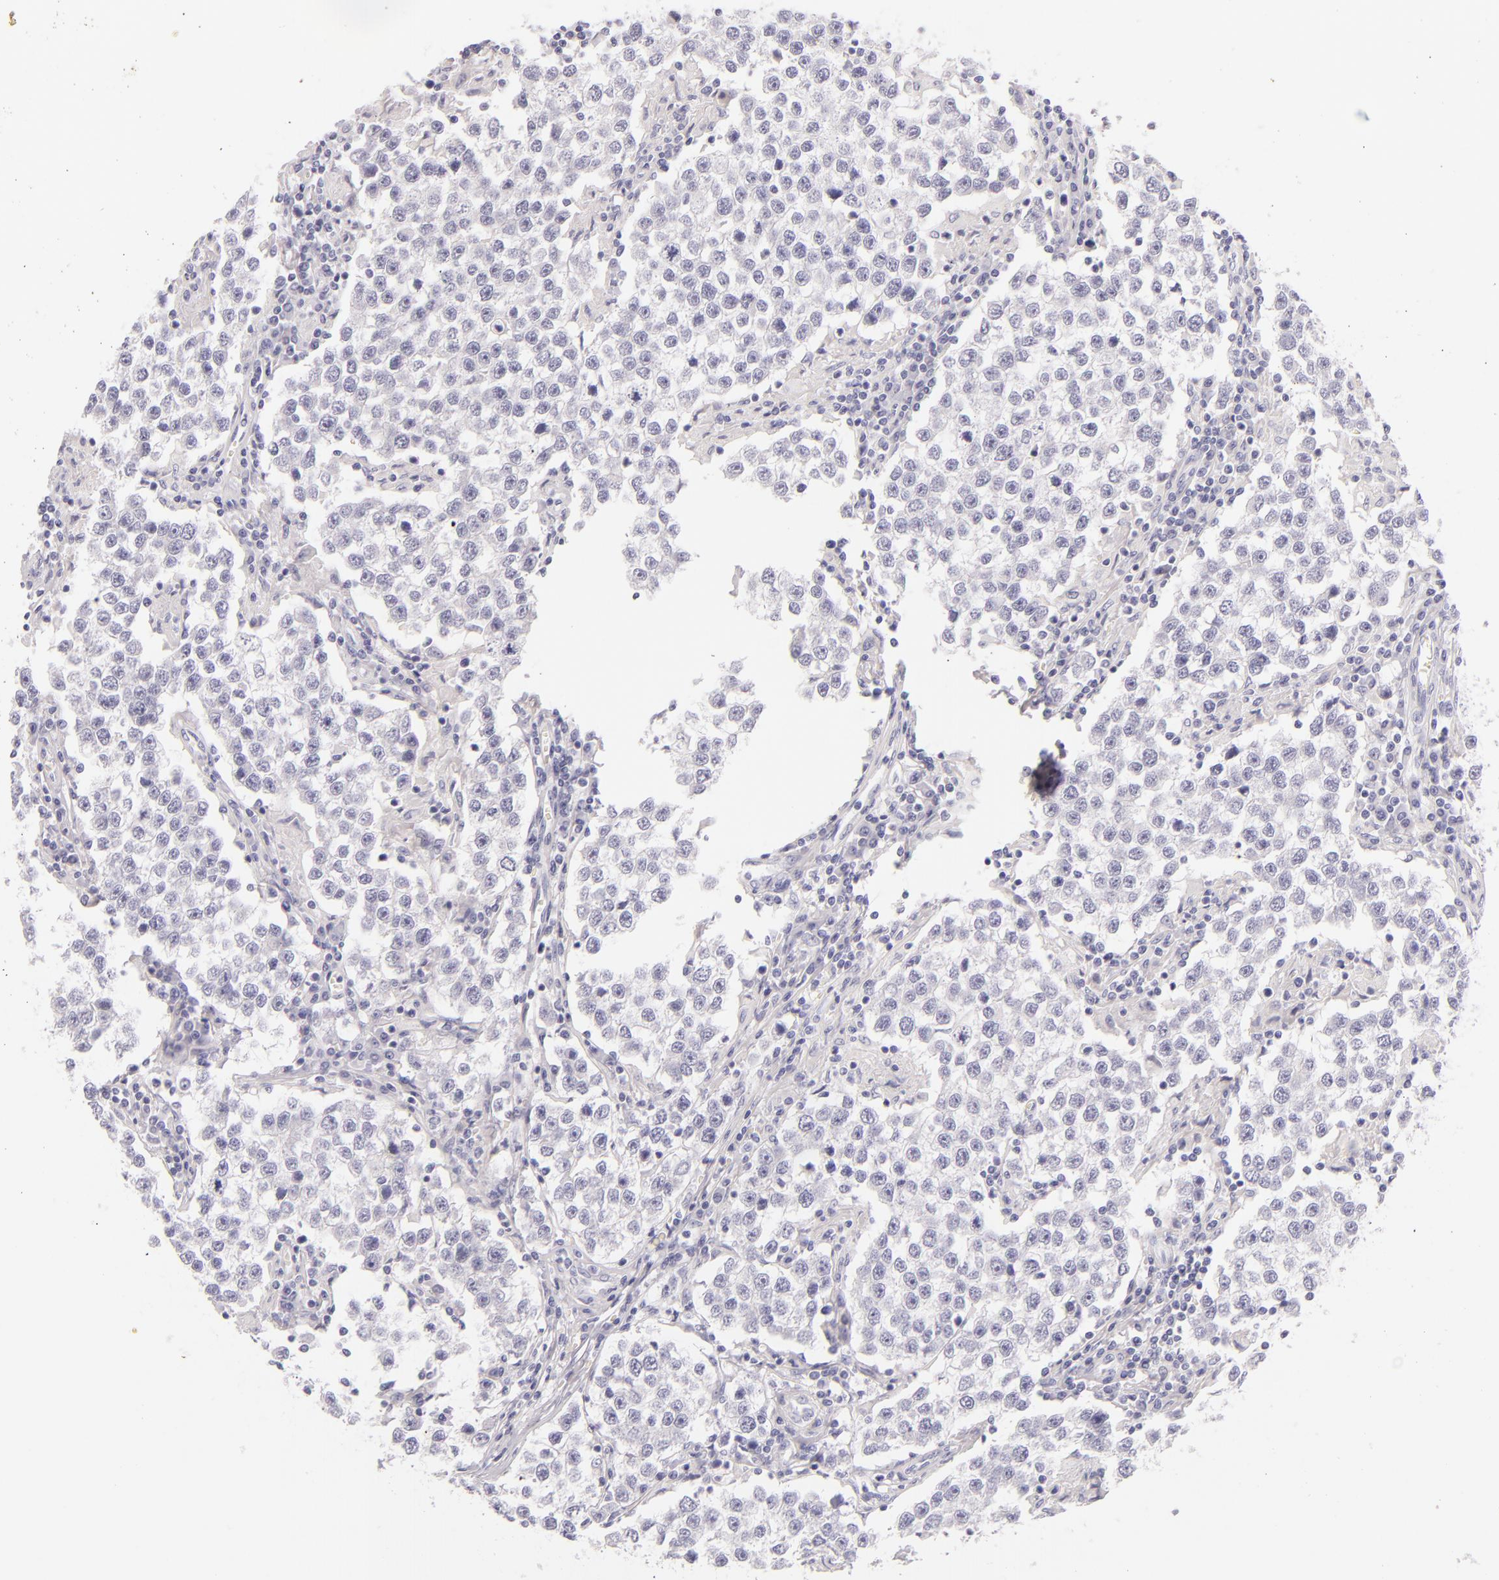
{"staining": {"intensity": "negative", "quantity": "none", "location": "none"}, "tissue": "testis cancer", "cell_type": "Tumor cells", "image_type": "cancer", "snomed": [{"axis": "morphology", "description": "Seminoma, NOS"}, {"axis": "topography", "description": "Testis"}], "caption": "This is an immunohistochemistry histopathology image of testis seminoma. There is no positivity in tumor cells.", "gene": "INA", "patient": {"sex": "male", "age": 36}}